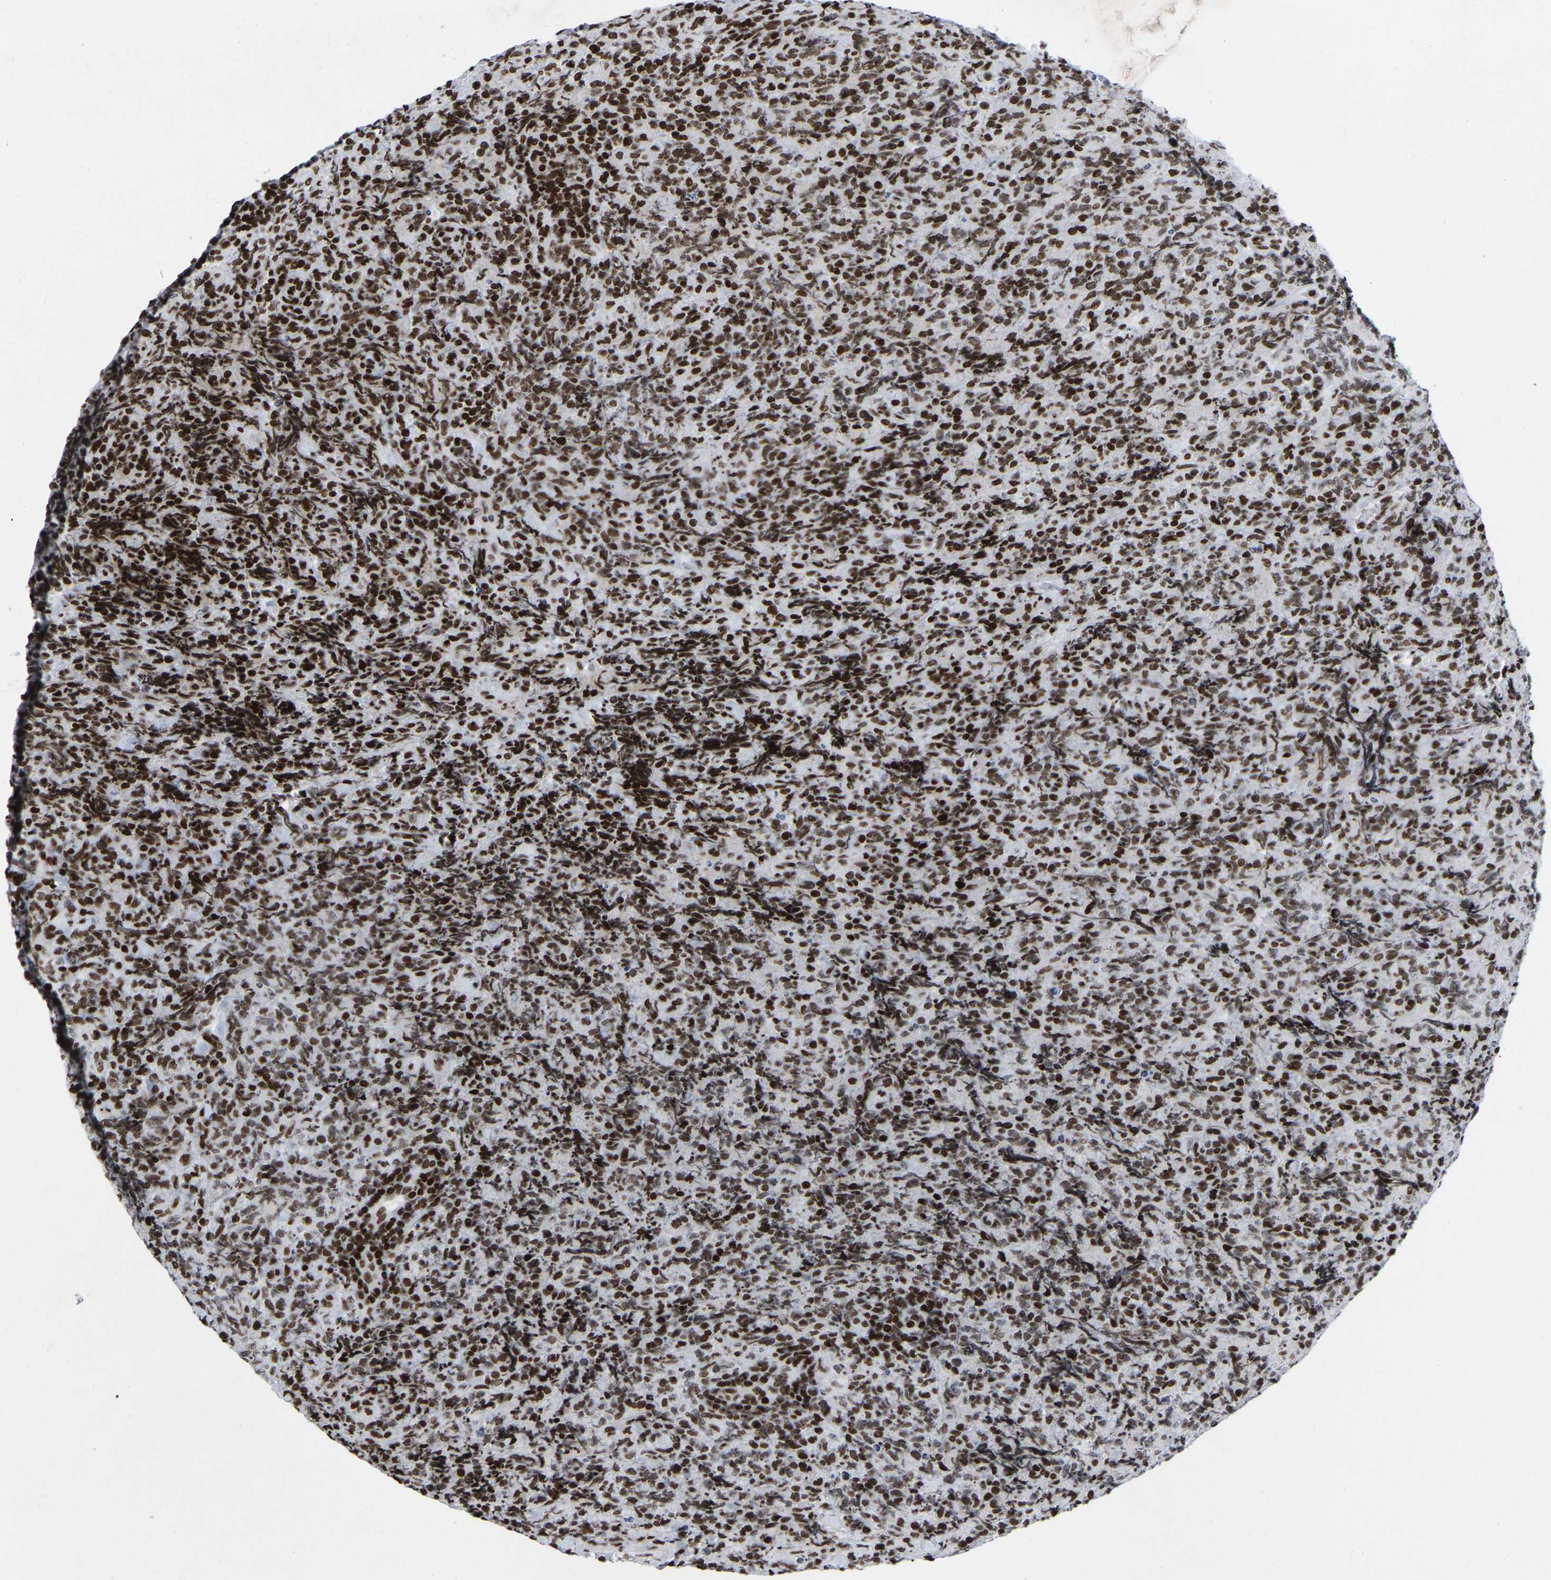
{"staining": {"intensity": "moderate", "quantity": ">75%", "location": "nuclear"}, "tissue": "lymphoma", "cell_type": "Tumor cells", "image_type": "cancer", "snomed": [{"axis": "morphology", "description": "Malignant lymphoma, non-Hodgkin's type, High grade"}, {"axis": "topography", "description": "Tonsil"}], "caption": "Lymphoma tissue reveals moderate nuclear expression in about >75% of tumor cells, visualized by immunohistochemistry.", "gene": "PRCC", "patient": {"sex": "female", "age": 36}}